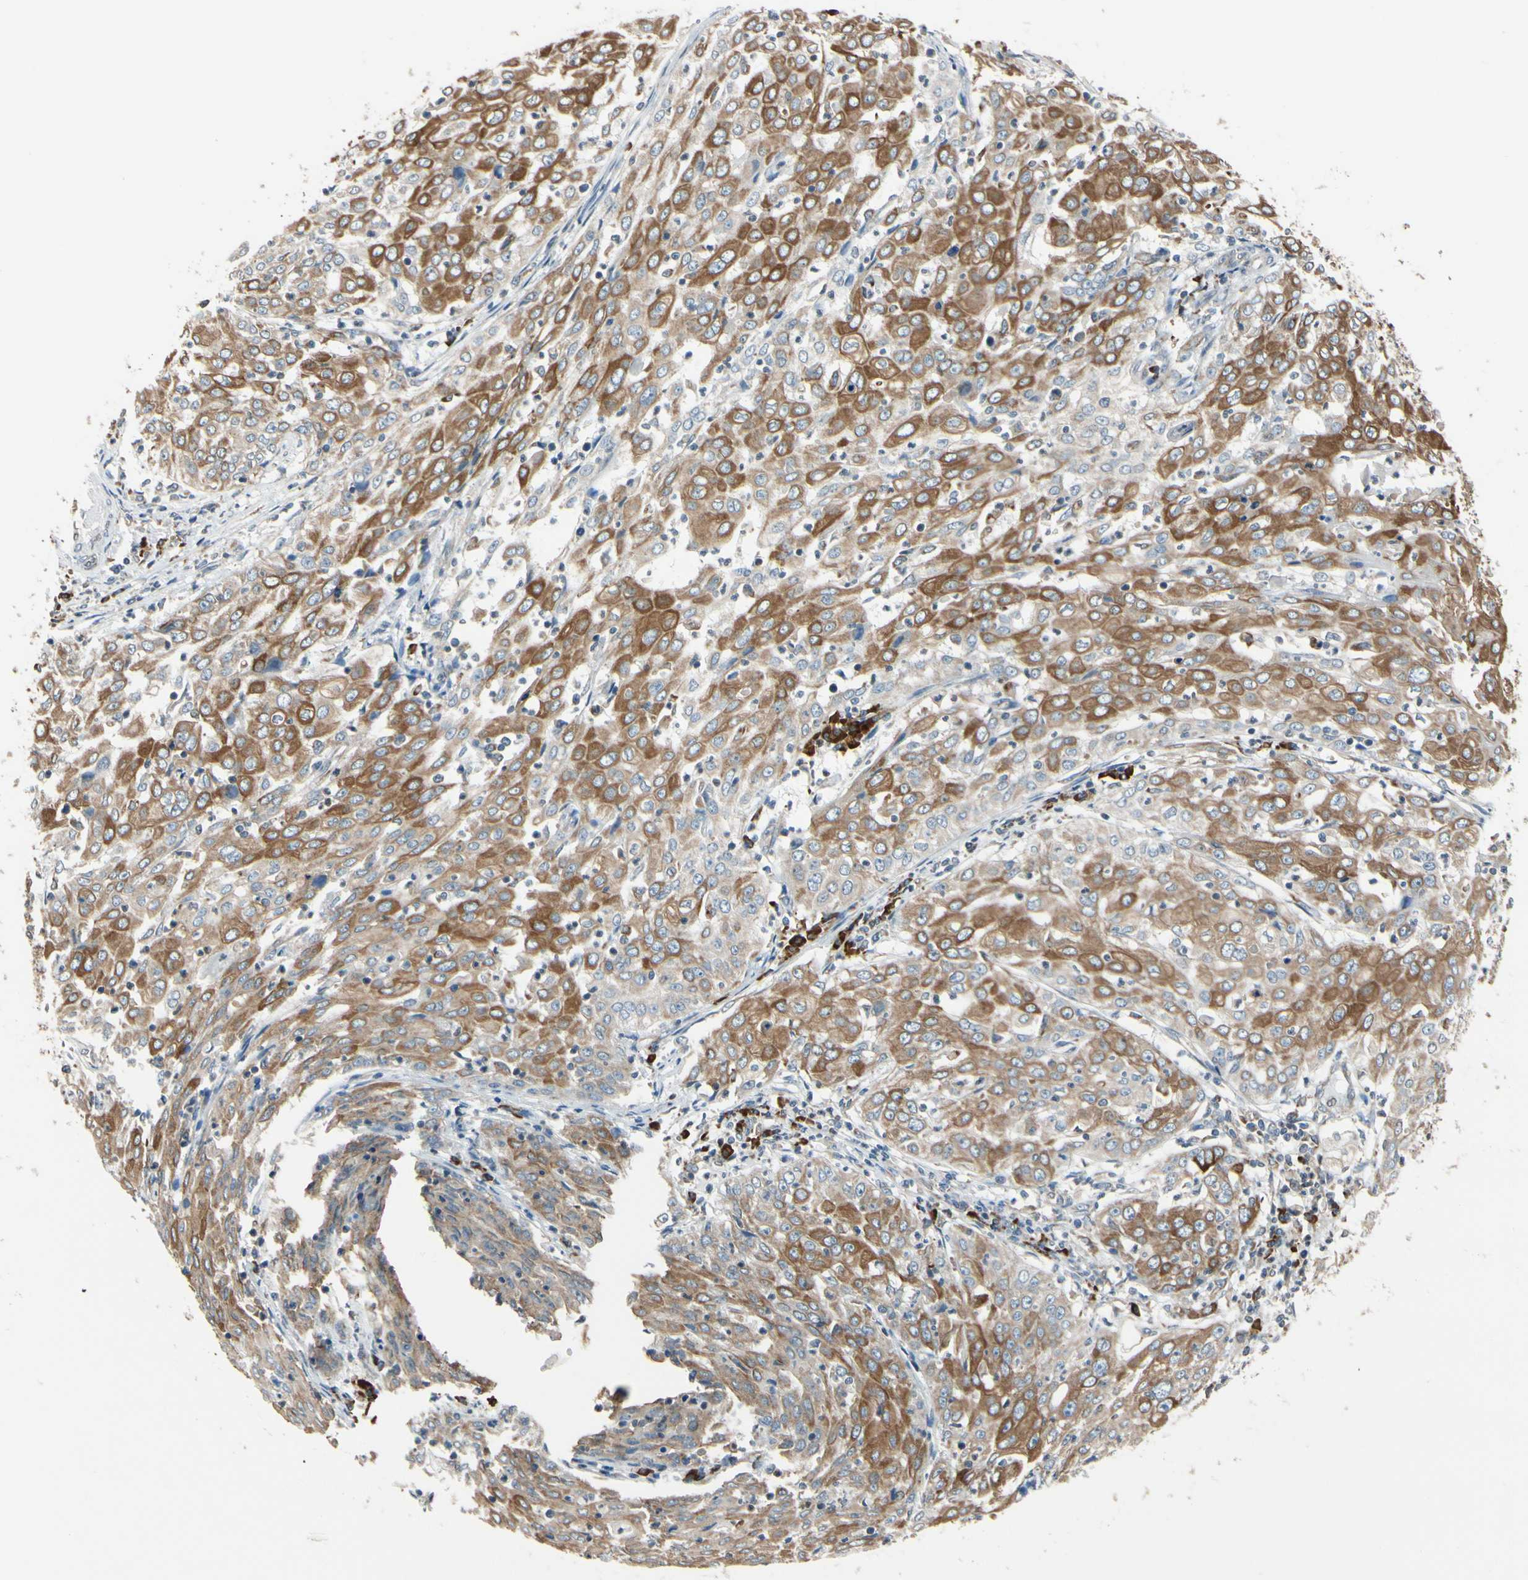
{"staining": {"intensity": "moderate", "quantity": ">75%", "location": "cytoplasmic/membranous"}, "tissue": "cervical cancer", "cell_type": "Tumor cells", "image_type": "cancer", "snomed": [{"axis": "morphology", "description": "Squamous cell carcinoma, NOS"}, {"axis": "topography", "description": "Cervix"}], "caption": "Protein staining of cervical cancer (squamous cell carcinoma) tissue exhibits moderate cytoplasmic/membranous positivity in about >75% of tumor cells.", "gene": "RPN2", "patient": {"sex": "female", "age": 39}}